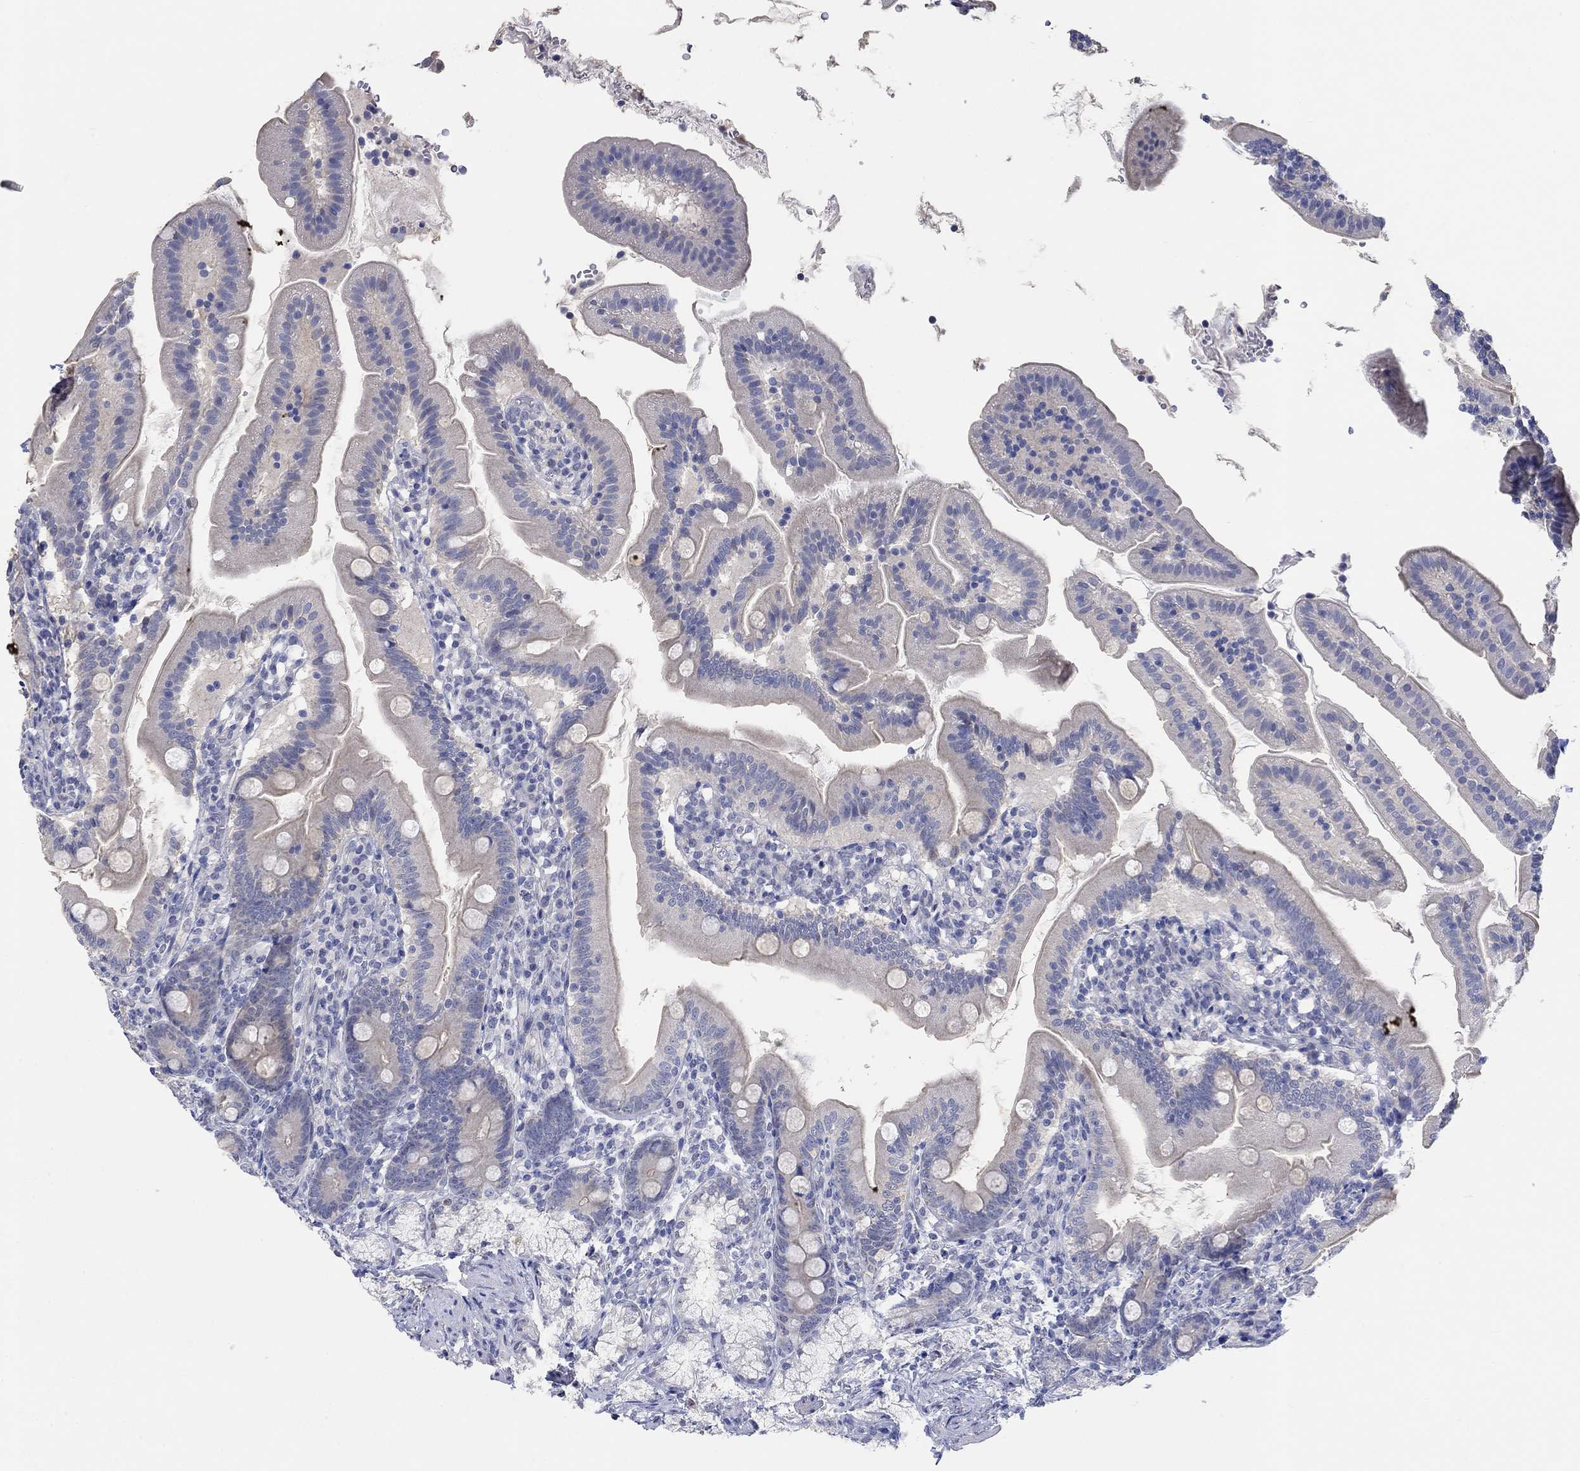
{"staining": {"intensity": "negative", "quantity": "none", "location": "none"}, "tissue": "duodenum", "cell_type": "Glandular cells", "image_type": "normal", "snomed": [{"axis": "morphology", "description": "Normal tissue, NOS"}, {"axis": "topography", "description": "Duodenum"}], "caption": "This is a histopathology image of immunohistochemistry staining of unremarkable duodenum, which shows no expression in glandular cells.", "gene": "PNMA5", "patient": {"sex": "female", "age": 67}}